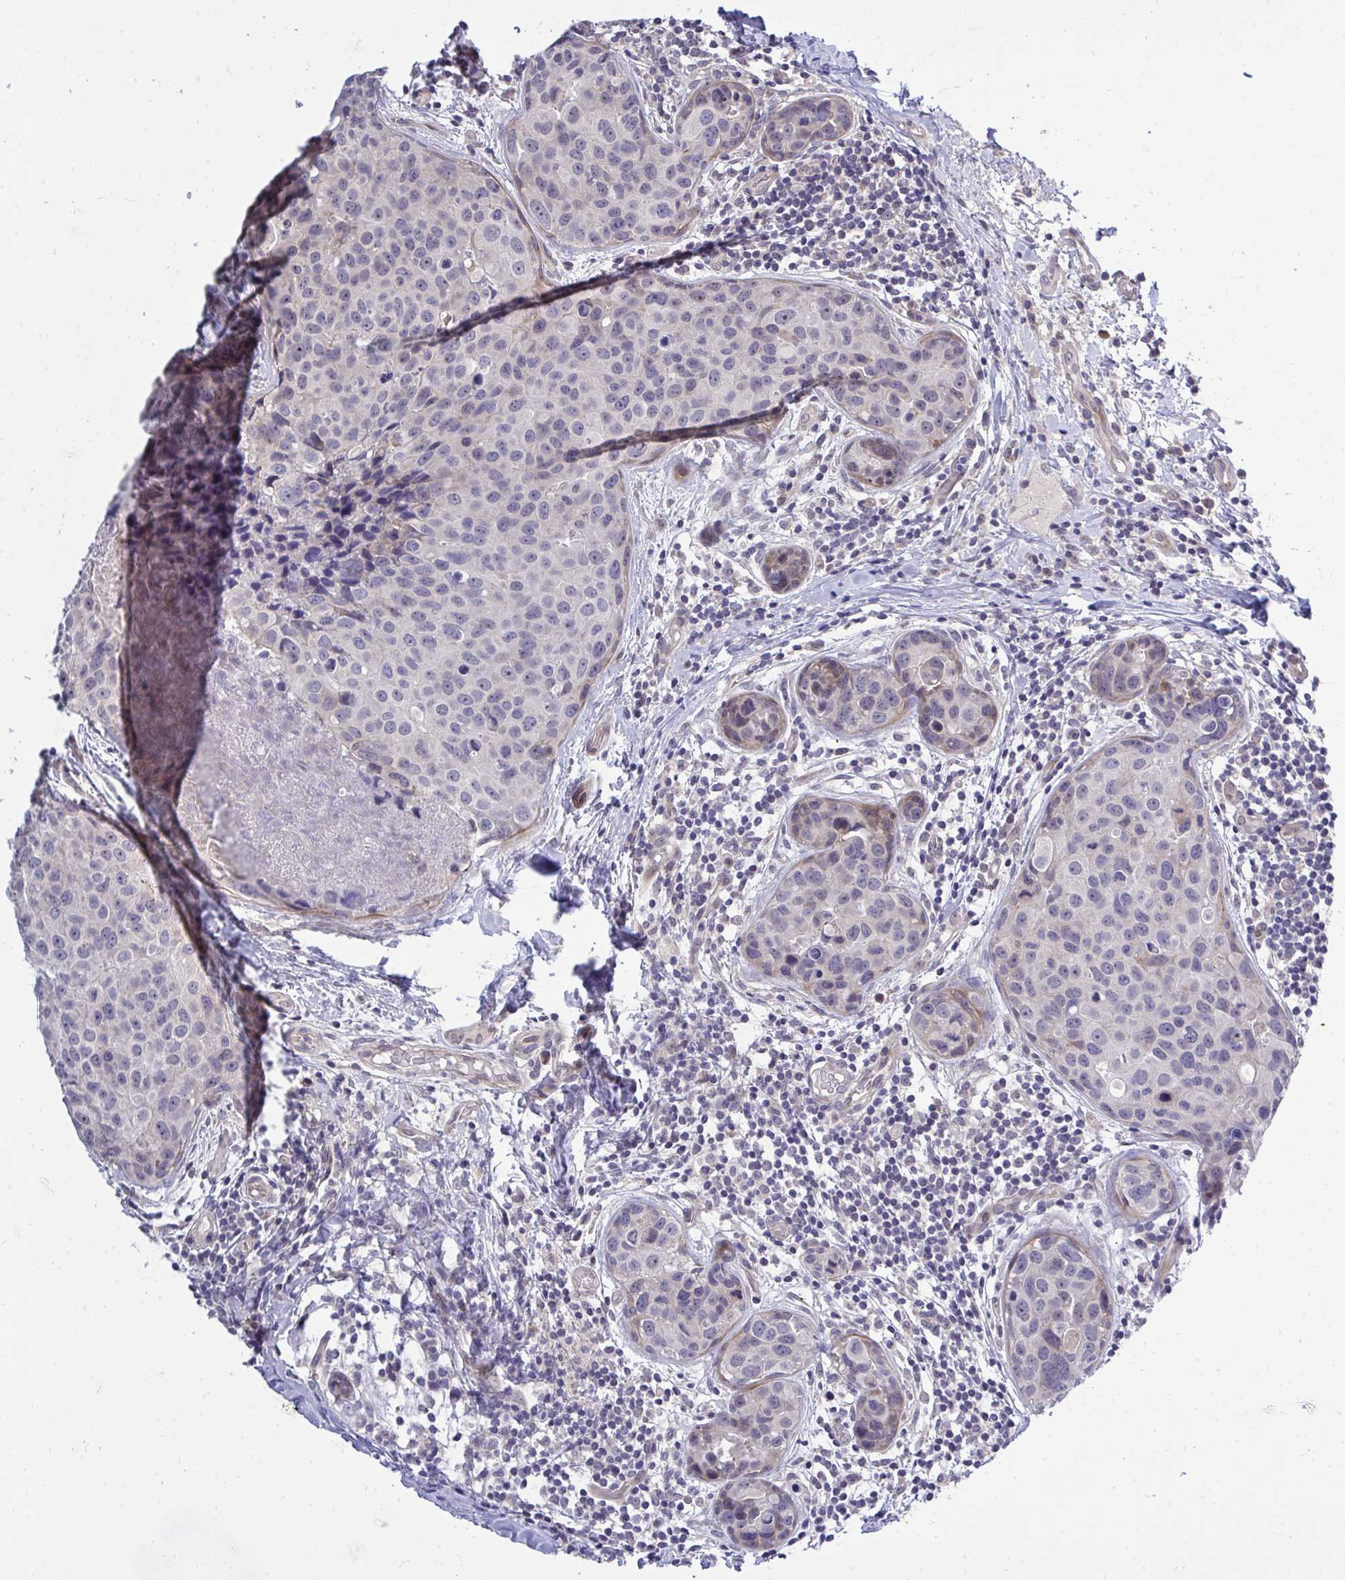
{"staining": {"intensity": "negative", "quantity": "none", "location": "none"}, "tissue": "breast cancer", "cell_type": "Tumor cells", "image_type": "cancer", "snomed": [{"axis": "morphology", "description": "Duct carcinoma"}, {"axis": "topography", "description": "Breast"}], "caption": "Breast intraductal carcinoma stained for a protein using IHC demonstrates no expression tumor cells.", "gene": "HMBOX1", "patient": {"sex": "female", "age": 24}}